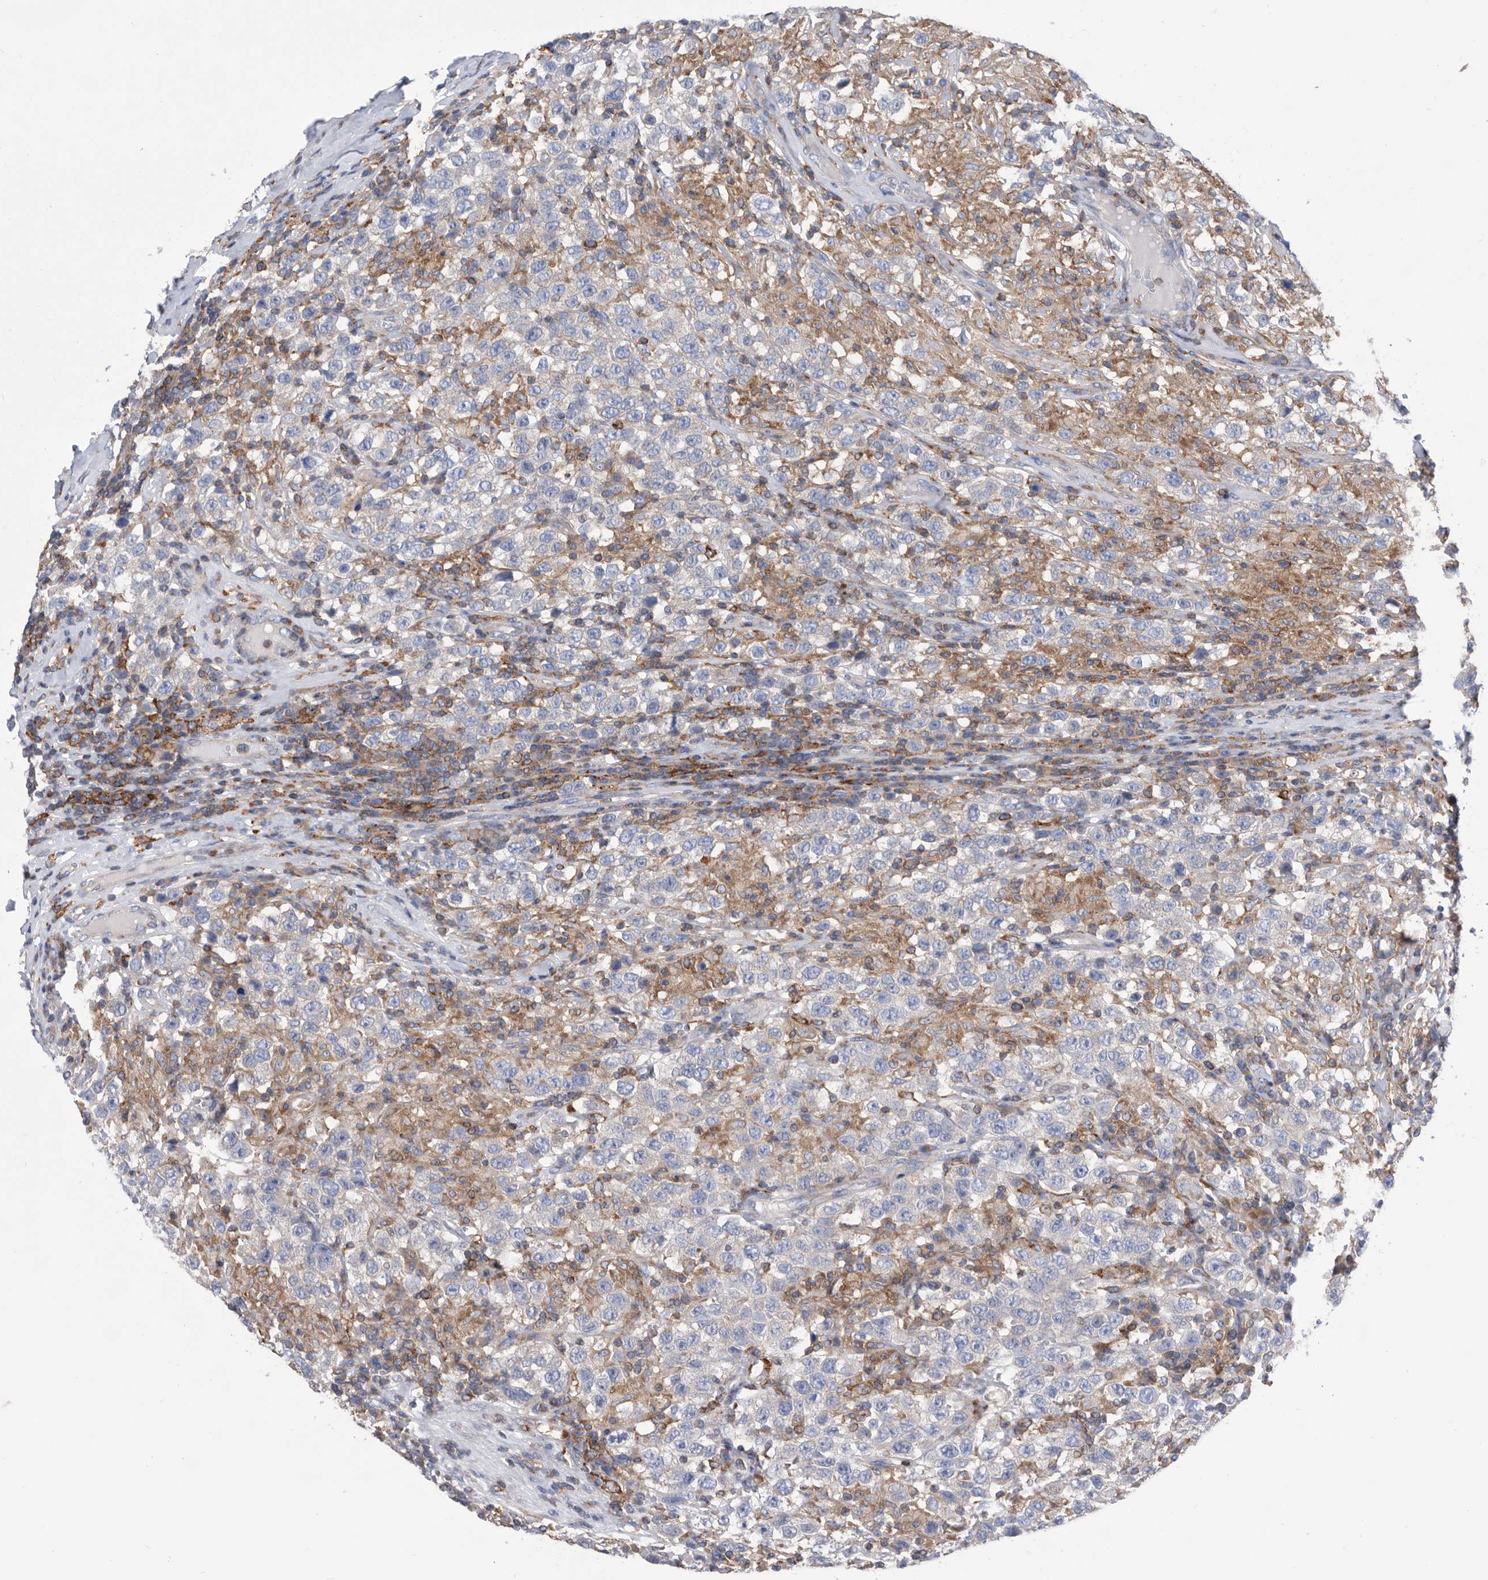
{"staining": {"intensity": "negative", "quantity": "none", "location": "none"}, "tissue": "testis cancer", "cell_type": "Tumor cells", "image_type": "cancer", "snomed": [{"axis": "morphology", "description": "Seminoma, NOS"}, {"axis": "topography", "description": "Testis"}], "caption": "DAB immunohistochemical staining of testis seminoma reveals no significant expression in tumor cells.", "gene": "SMG7", "patient": {"sex": "male", "age": 41}}